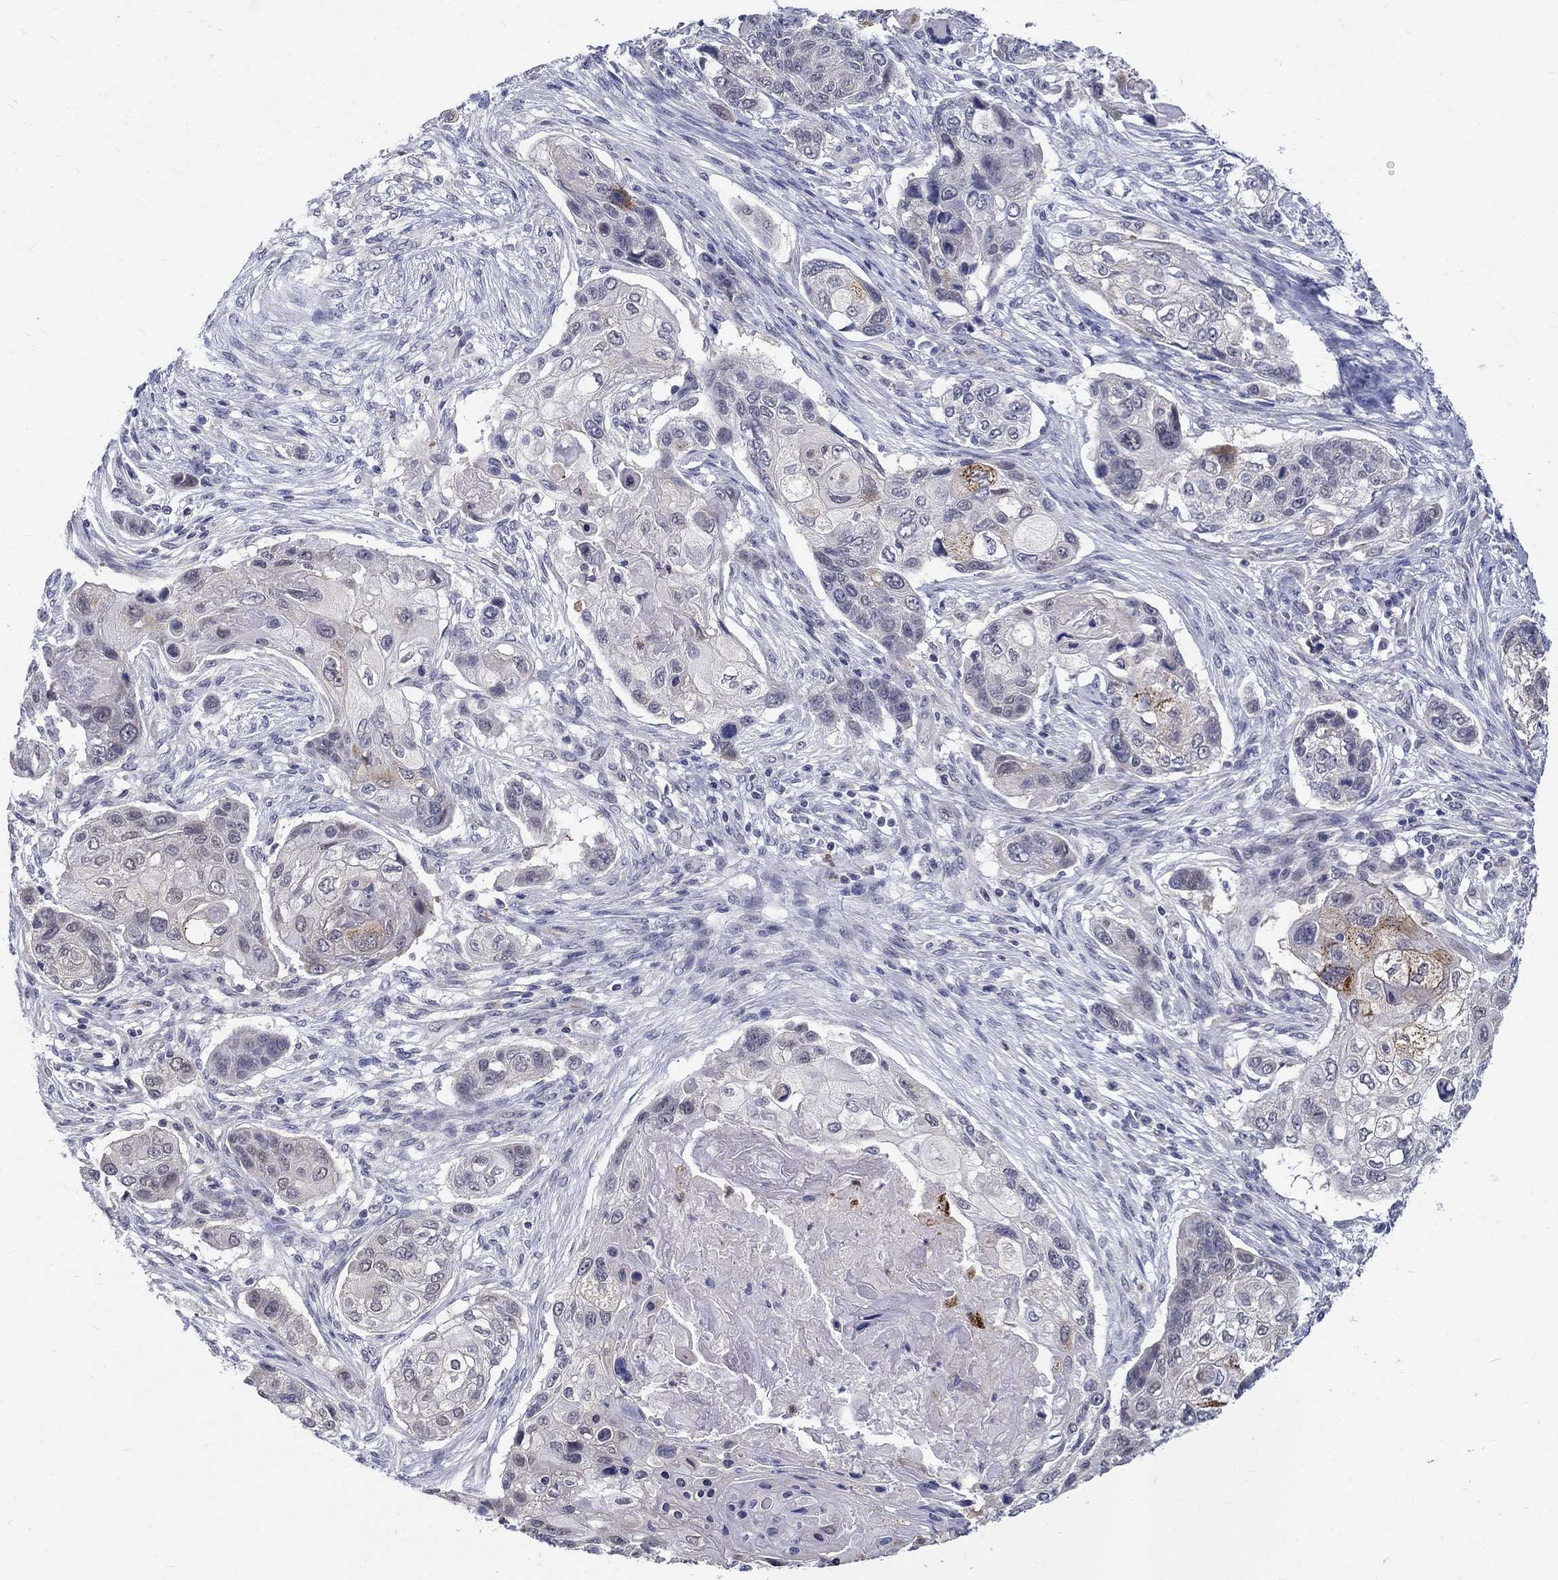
{"staining": {"intensity": "negative", "quantity": "none", "location": "none"}, "tissue": "lung cancer", "cell_type": "Tumor cells", "image_type": "cancer", "snomed": [{"axis": "morphology", "description": "Normal tissue, NOS"}, {"axis": "morphology", "description": "Squamous cell carcinoma, NOS"}, {"axis": "topography", "description": "Bronchus"}, {"axis": "topography", "description": "Lung"}], "caption": "IHC of human lung cancer reveals no expression in tumor cells.", "gene": "ST6GALNAC1", "patient": {"sex": "male", "age": 69}}